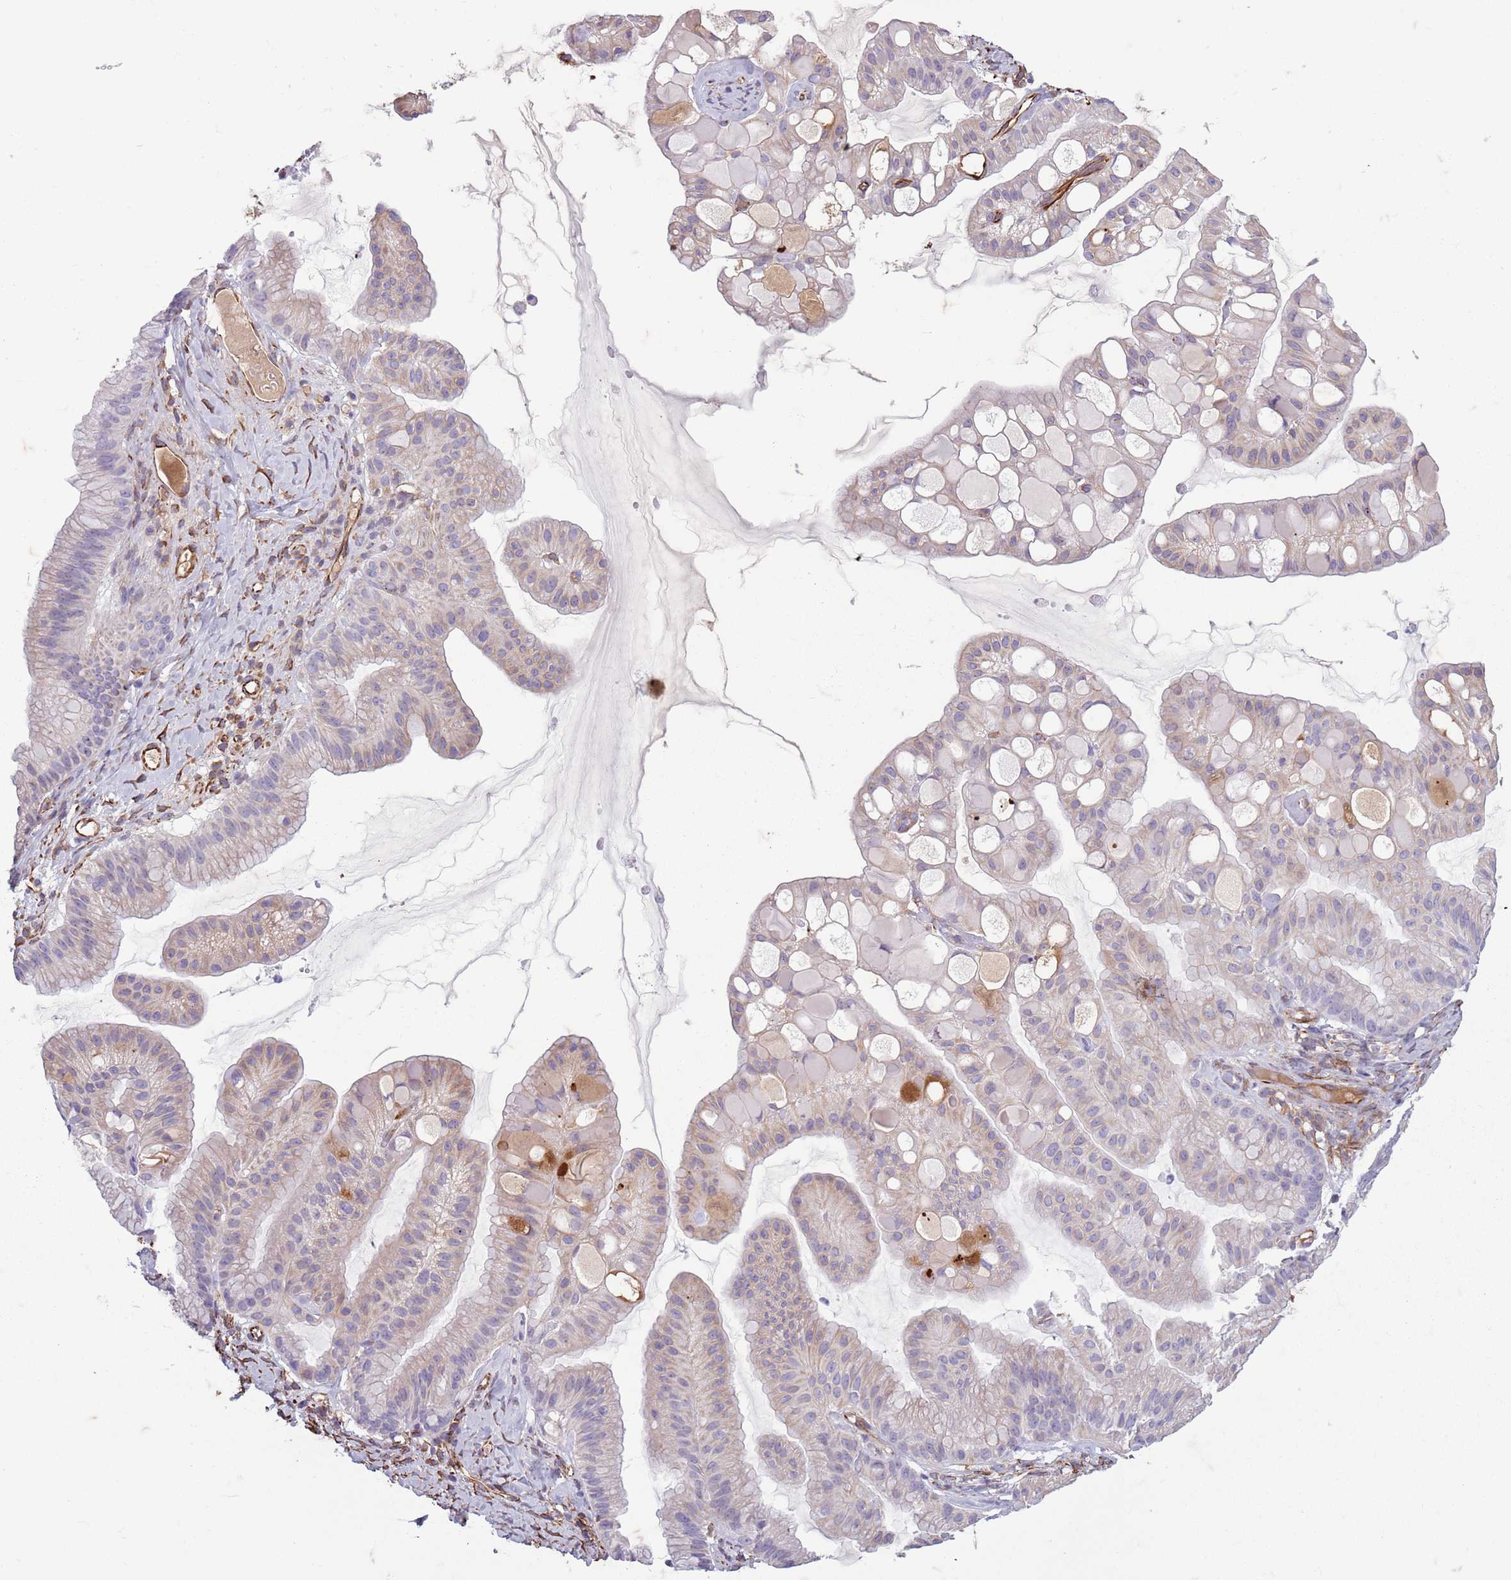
{"staining": {"intensity": "negative", "quantity": "none", "location": "none"}, "tissue": "ovarian cancer", "cell_type": "Tumor cells", "image_type": "cancer", "snomed": [{"axis": "morphology", "description": "Cystadenocarcinoma, mucinous, NOS"}, {"axis": "topography", "description": "Ovary"}], "caption": "This is a image of immunohistochemistry staining of mucinous cystadenocarcinoma (ovarian), which shows no positivity in tumor cells.", "gene": "TAS2R38", "patient": {"sex": "female", "age": 61}}